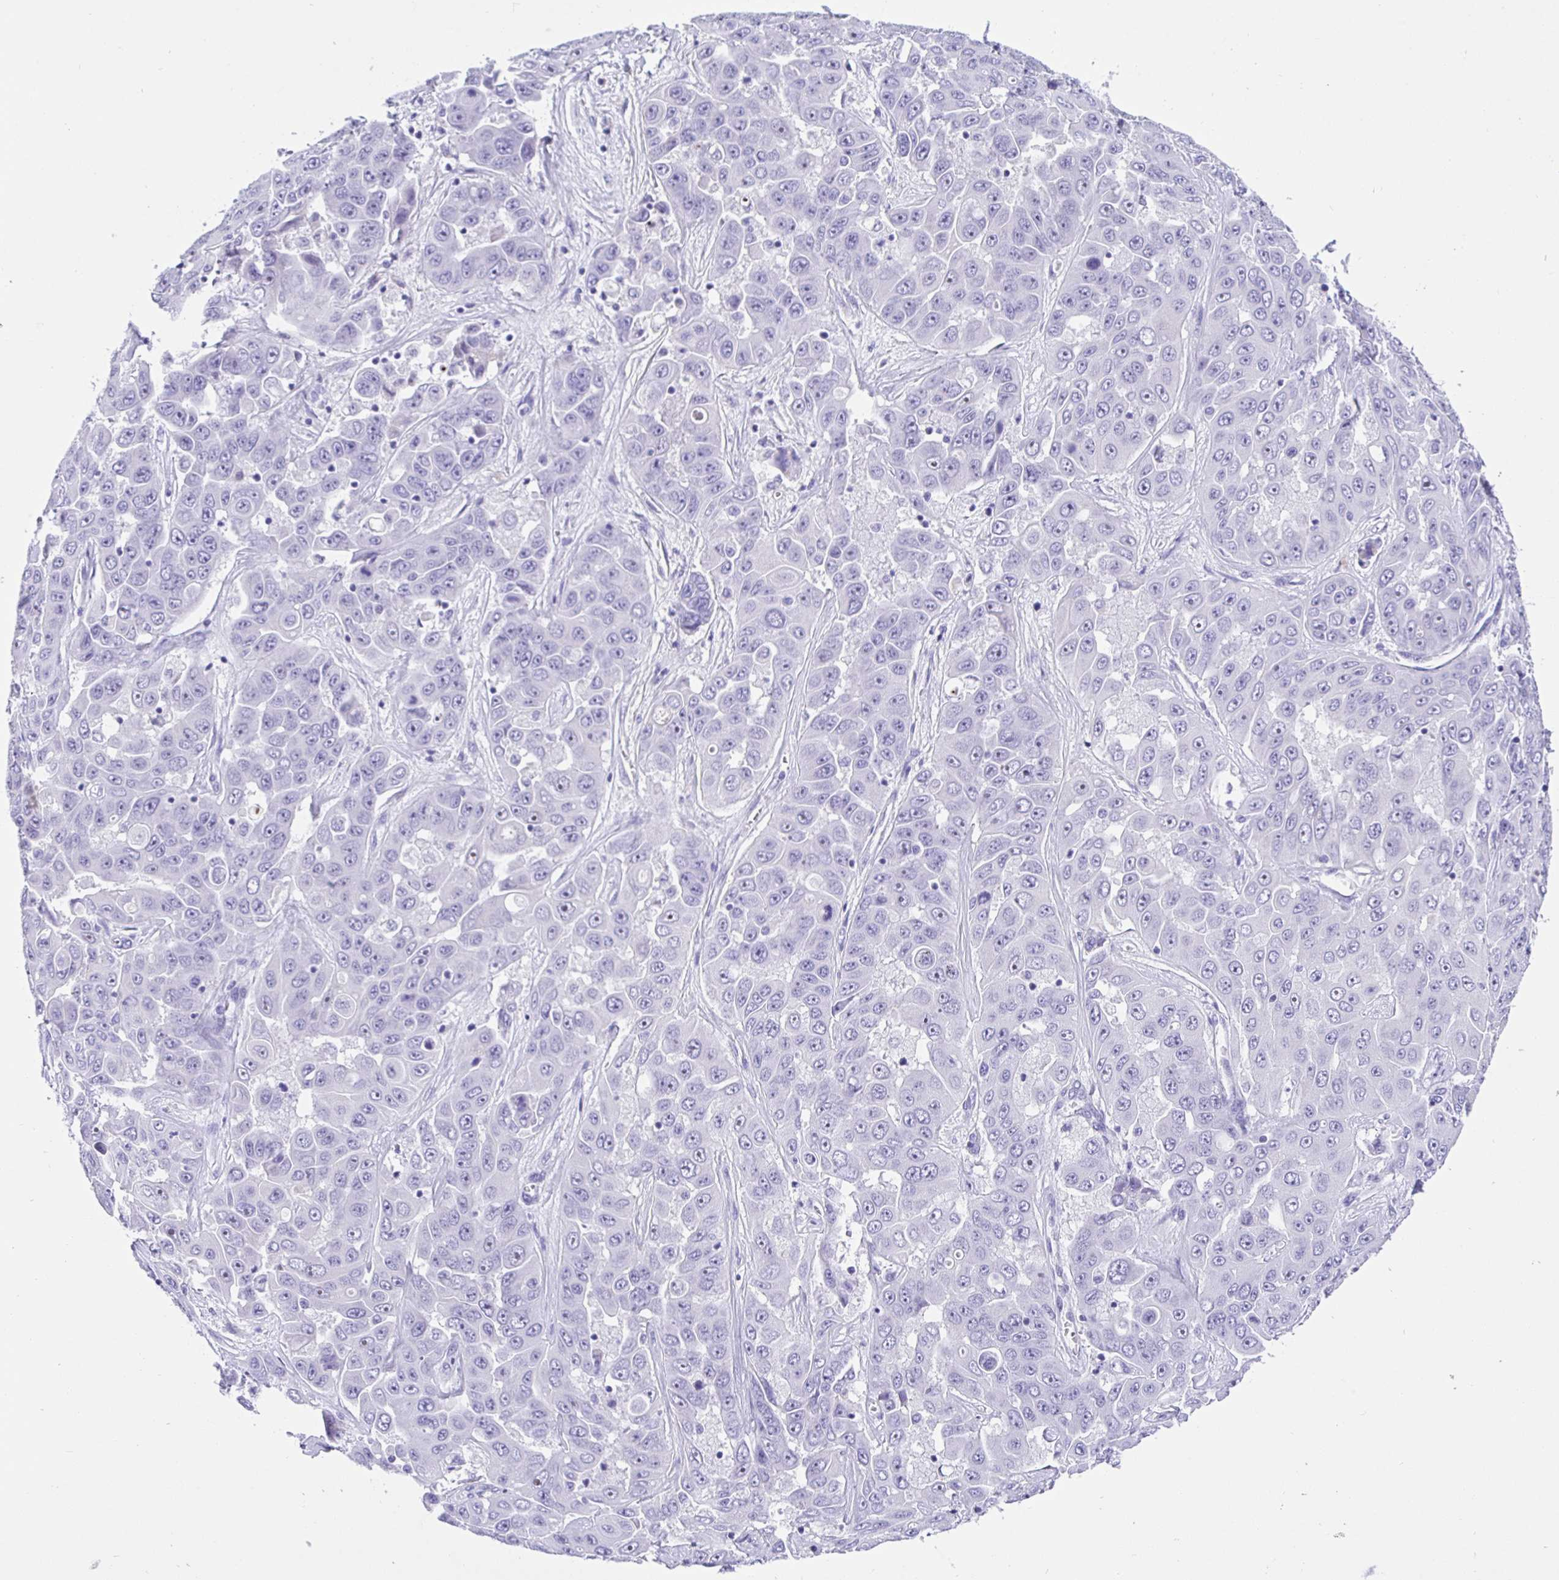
{"staining": {"intensity": "negative", "quantity": "none", "location": "none"}, "tissue": "liver cancer", "cell_type": "Tumor cells", "image_type": "cancer", "snomed": [{"axis": "morphology", "description": "Cholangiocarcinoma"}, {"axis": "topography", "description": "Liver"}], "caption": "The immunohistochemistry photomicrograph has no significant staining in tumor cells of liver cholangiocarcinoma tissue. (Stains: DAB (3,3'-diaminobenzidine) immunohistochemistry with hematoxylin counter stain, Microscopy: brightfield microscopy at high magnification).", "gene": "PRAMEF19", "patient": {"sex": "female", "age": 52}}